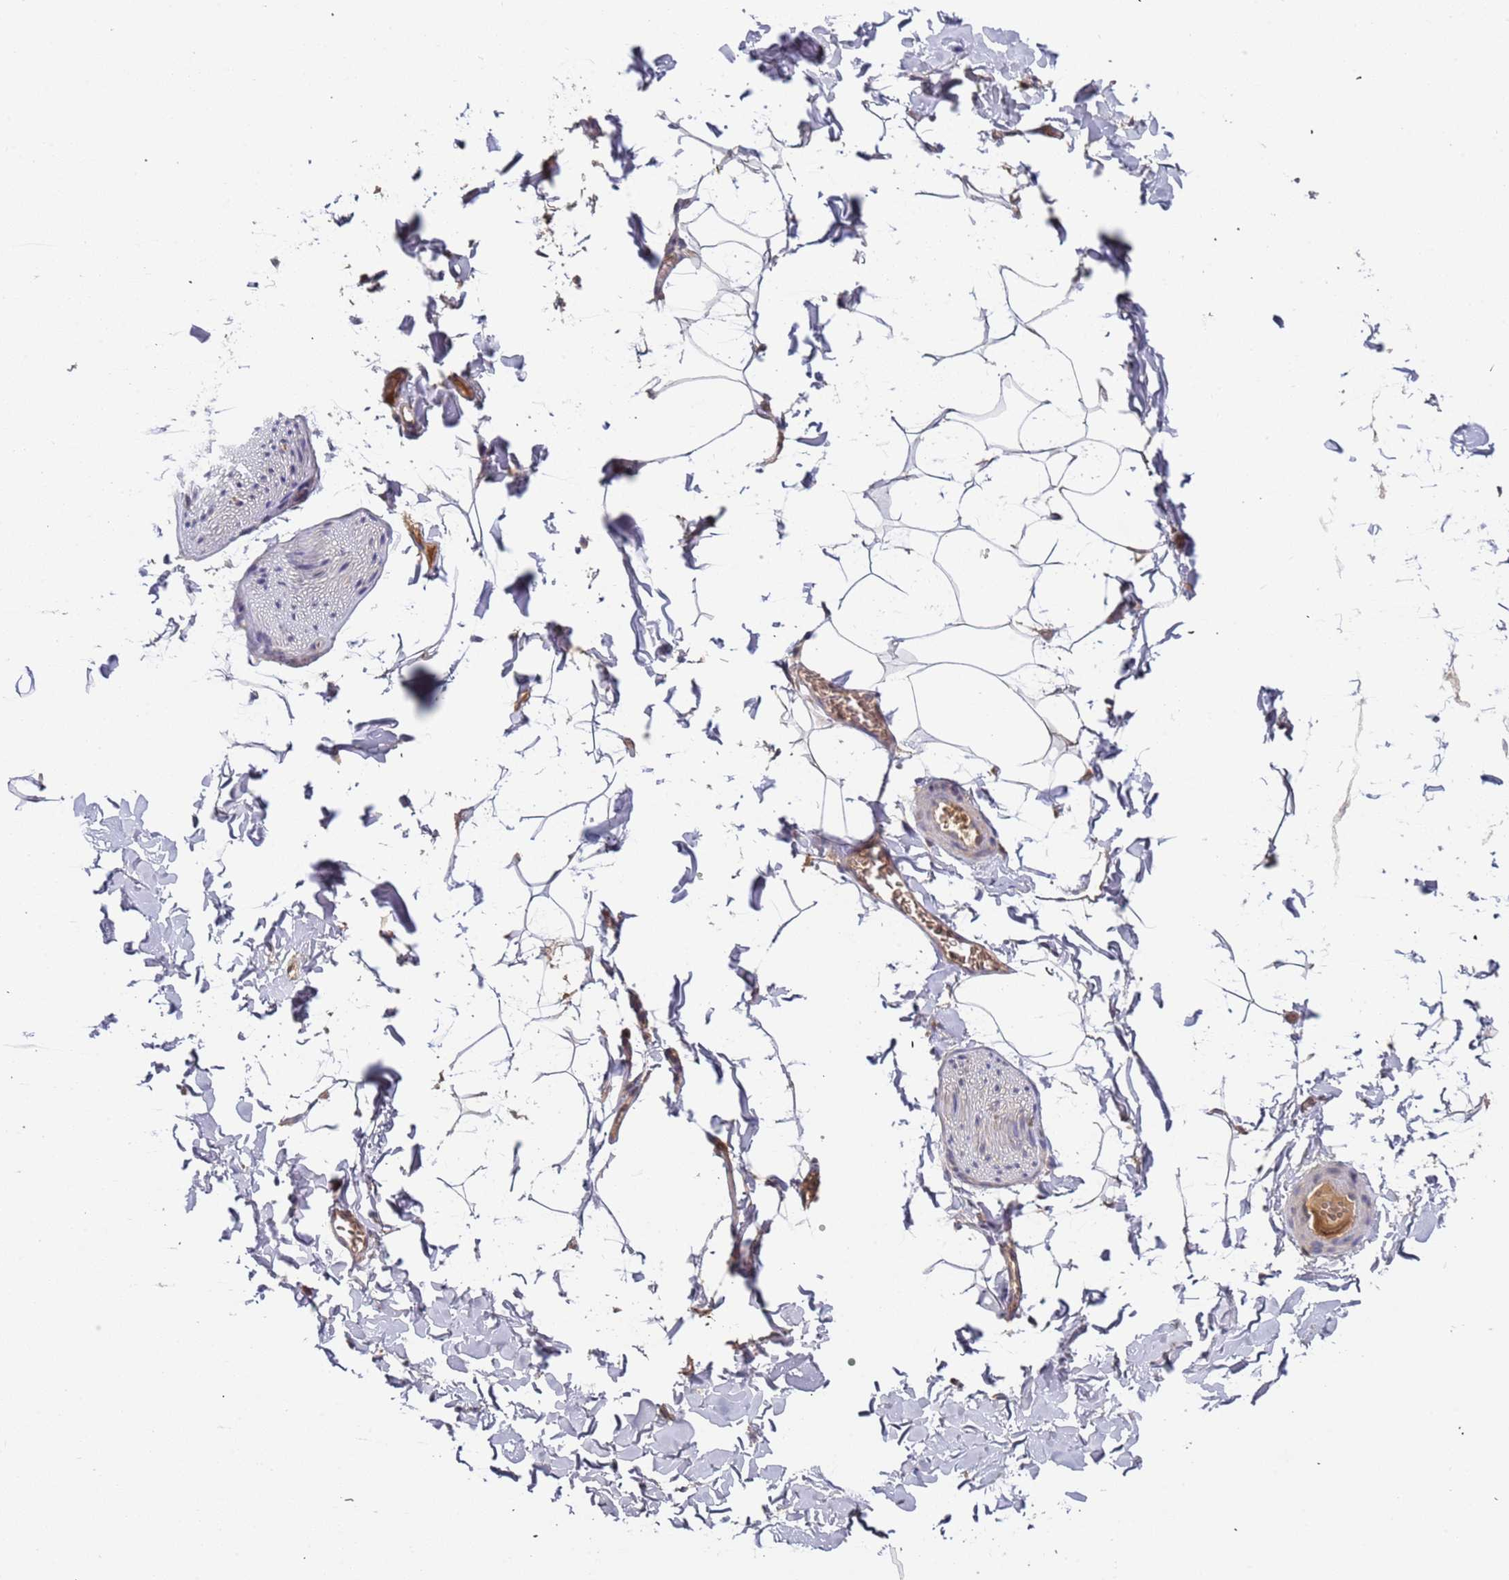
{"staining": {"intensity": "negative", "quantity": "none", "location": "none"}, "tissue": "adipose tissue", "cell_type": "Adipocytes", "image_type": "normal", "snomed": [{"axis": "morphology", "description": "Normal tissue, NOS"}, {"axis": "topography", "description": "Gallbladder"}, {"axis": "topography", "description": "Peripheral nerve tissue"}], "caption": "High magnification brightfield microscopy of normal adipose tissue stained with DAB (3,3'-diaminobenzidine) (brown) and counterstained with hematoxylin (blue): adipocytes show no significant staining. Brightfield microscopy of immunohistochemistry (IHC) stained with DAB (3,3'-diaminobenzidine) (brown) and hematoxylin (blue), captured at high magnification.", "gene": "OR5A2", "patient": {"sex": "male", "age": 38}}